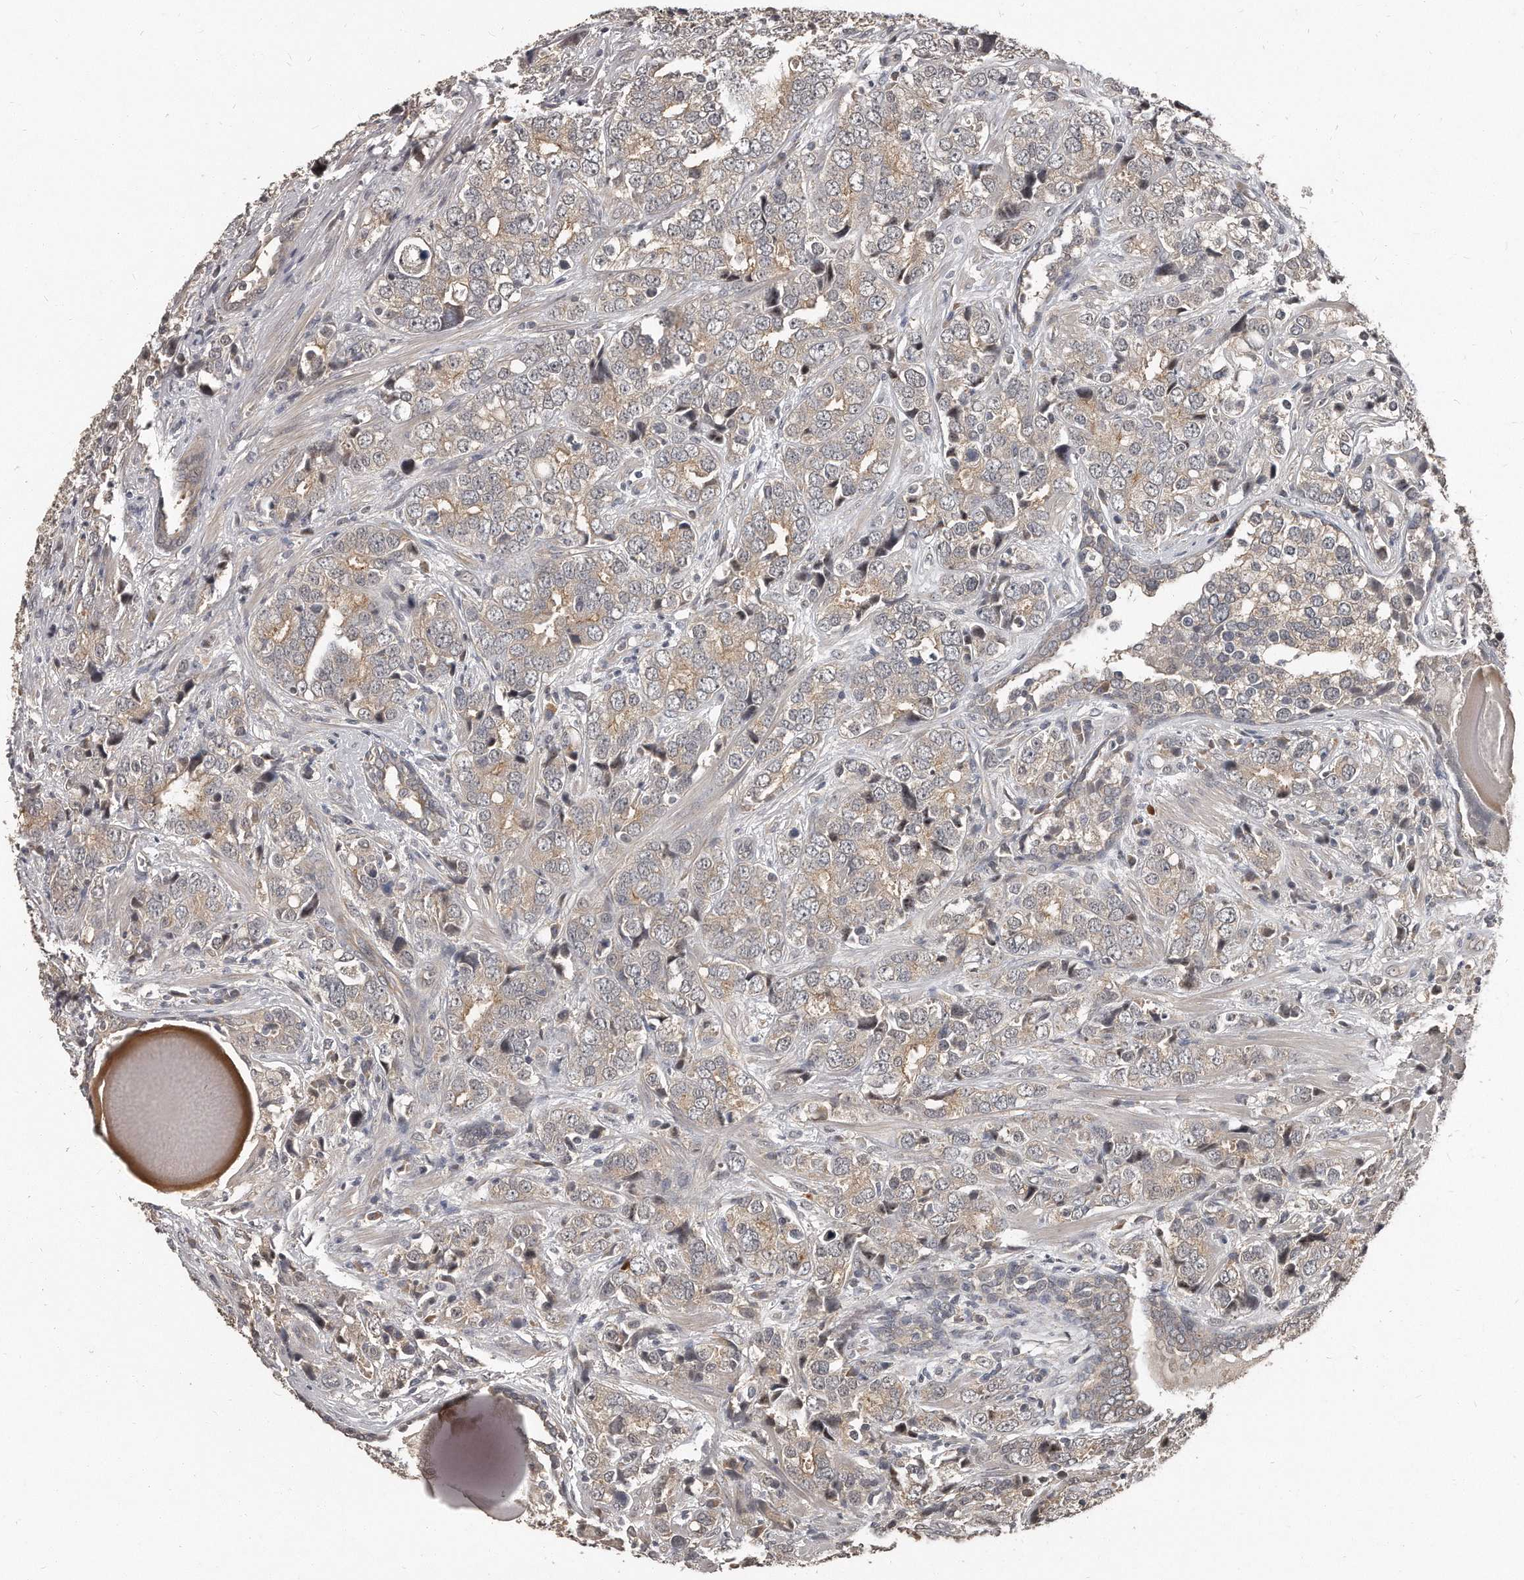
{"staining": {"intensity": "weak", "quantity": "<25%", "location": "cytoplasmic/membranous"}, "tissue": "prostate cancer", "cell_type": "Tumor cells", "image_type": "cancer", "snomed": [{"axis": "morphology", "description": "Adenocarcinoma, High grade"}, {"axis": "topography", "description": "Prostate"}], "caption": "This is a micrograph of immunohistochemistry (IHC) staining of prostate high-grade adenocarcinoma, which shows no staining in tumor cells.", "gene": "GRB10", "patient": {"sex": "male", "age": 71}}